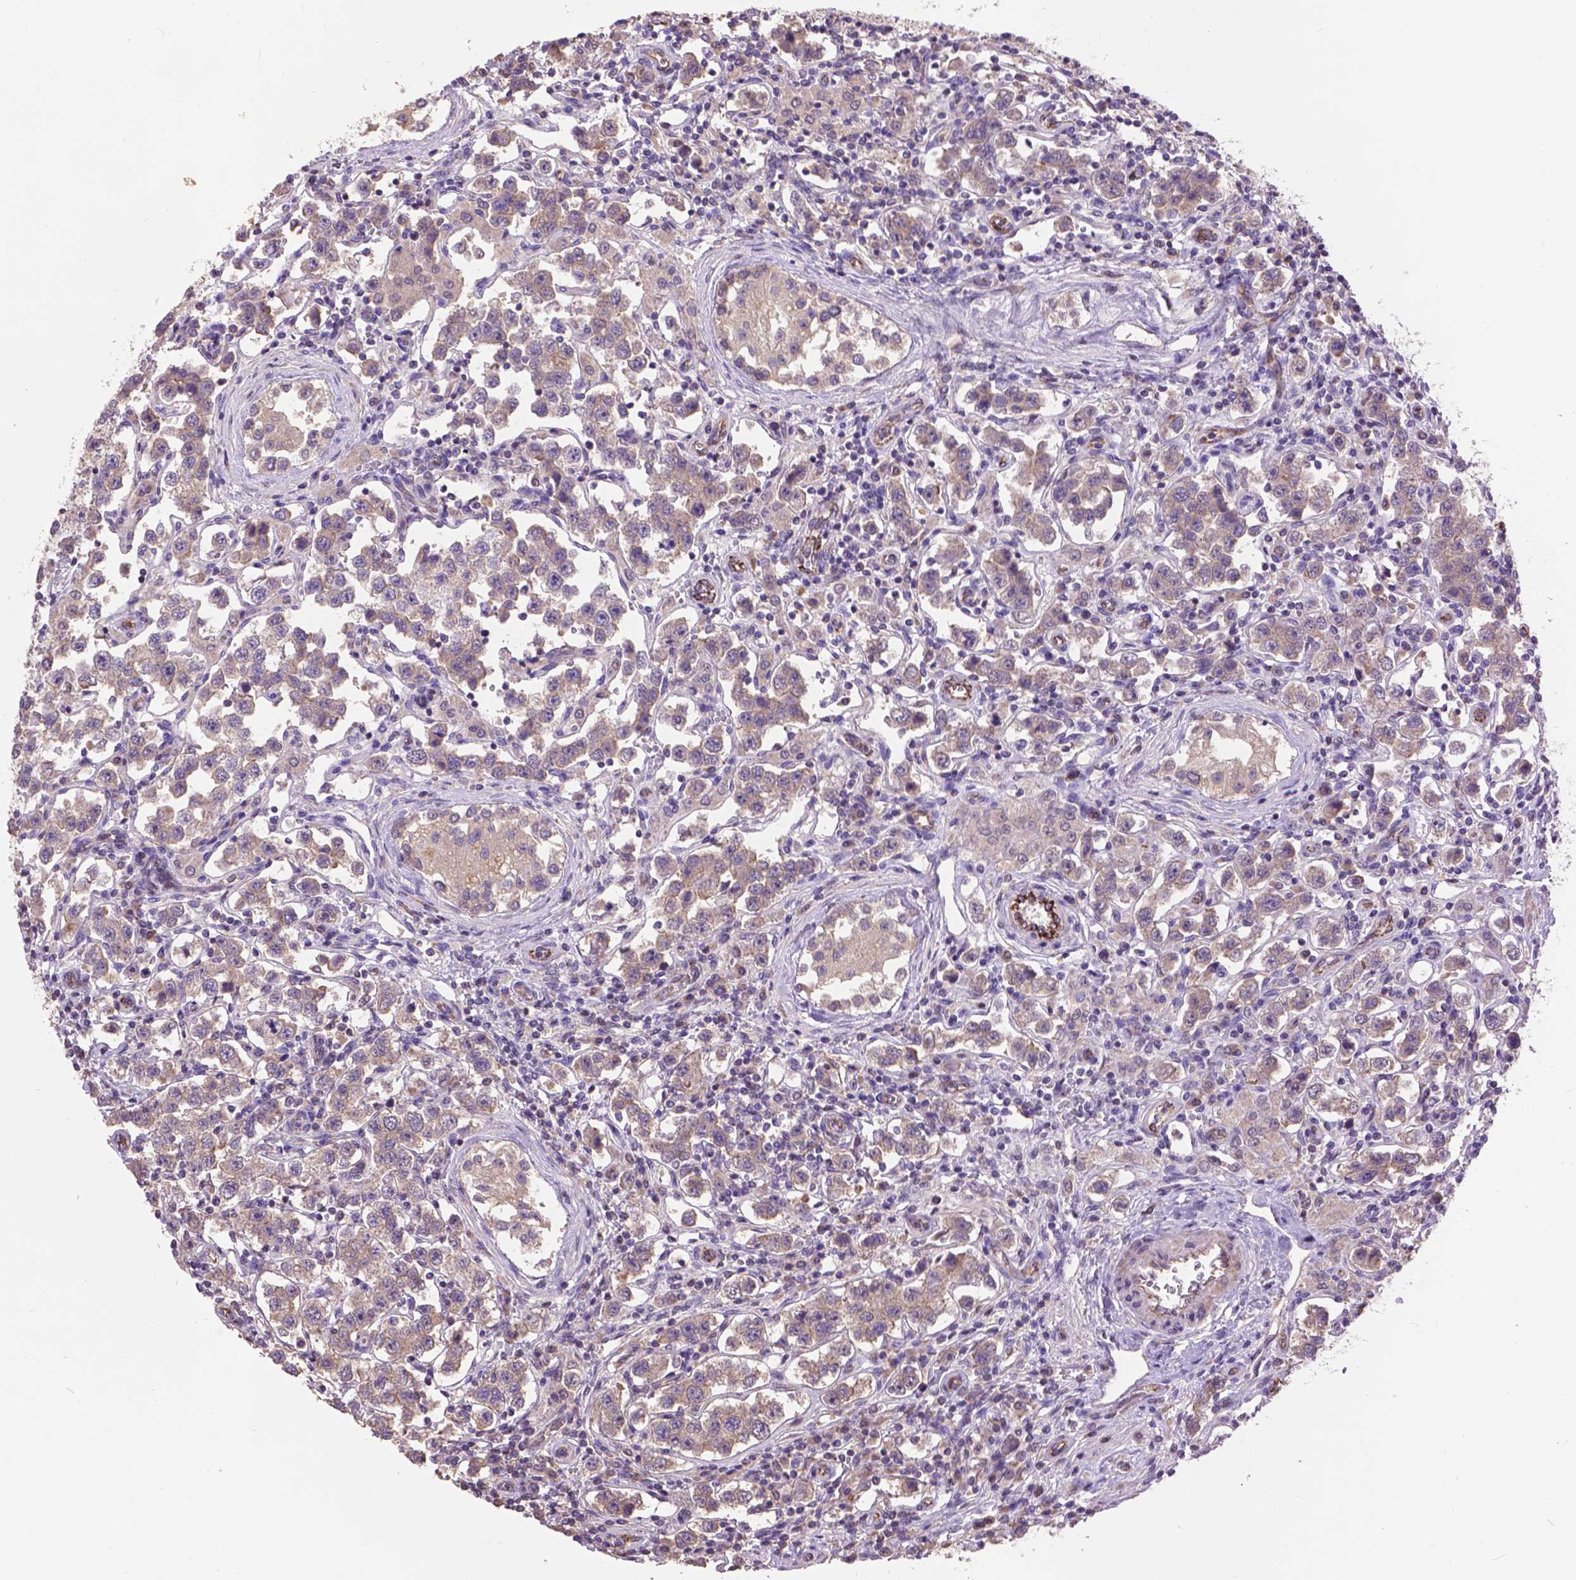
{"staining": {"intensity": "weak", "quantity": "<25%", "location": "cytoplasmic/membranous"}, "tissue": "testis cancer", "cell_type": "Tumor cells", "image_type": "cancer", "snomed": [{"axis": "morphology", "description": "Seminoma, NOS"}, {"axis": "topography", "description": "Testis"}], "caption": "This is a micrograph of immunohistochemistry (IHC) staining of testis cancer (seminoma), which shows no staining in tumor cells. (Immunohistochemistry (ihc), brightfield microscopy, high magnification).", "gene": "ZNF337", "patient": {"sex": "male", "age": 37}}